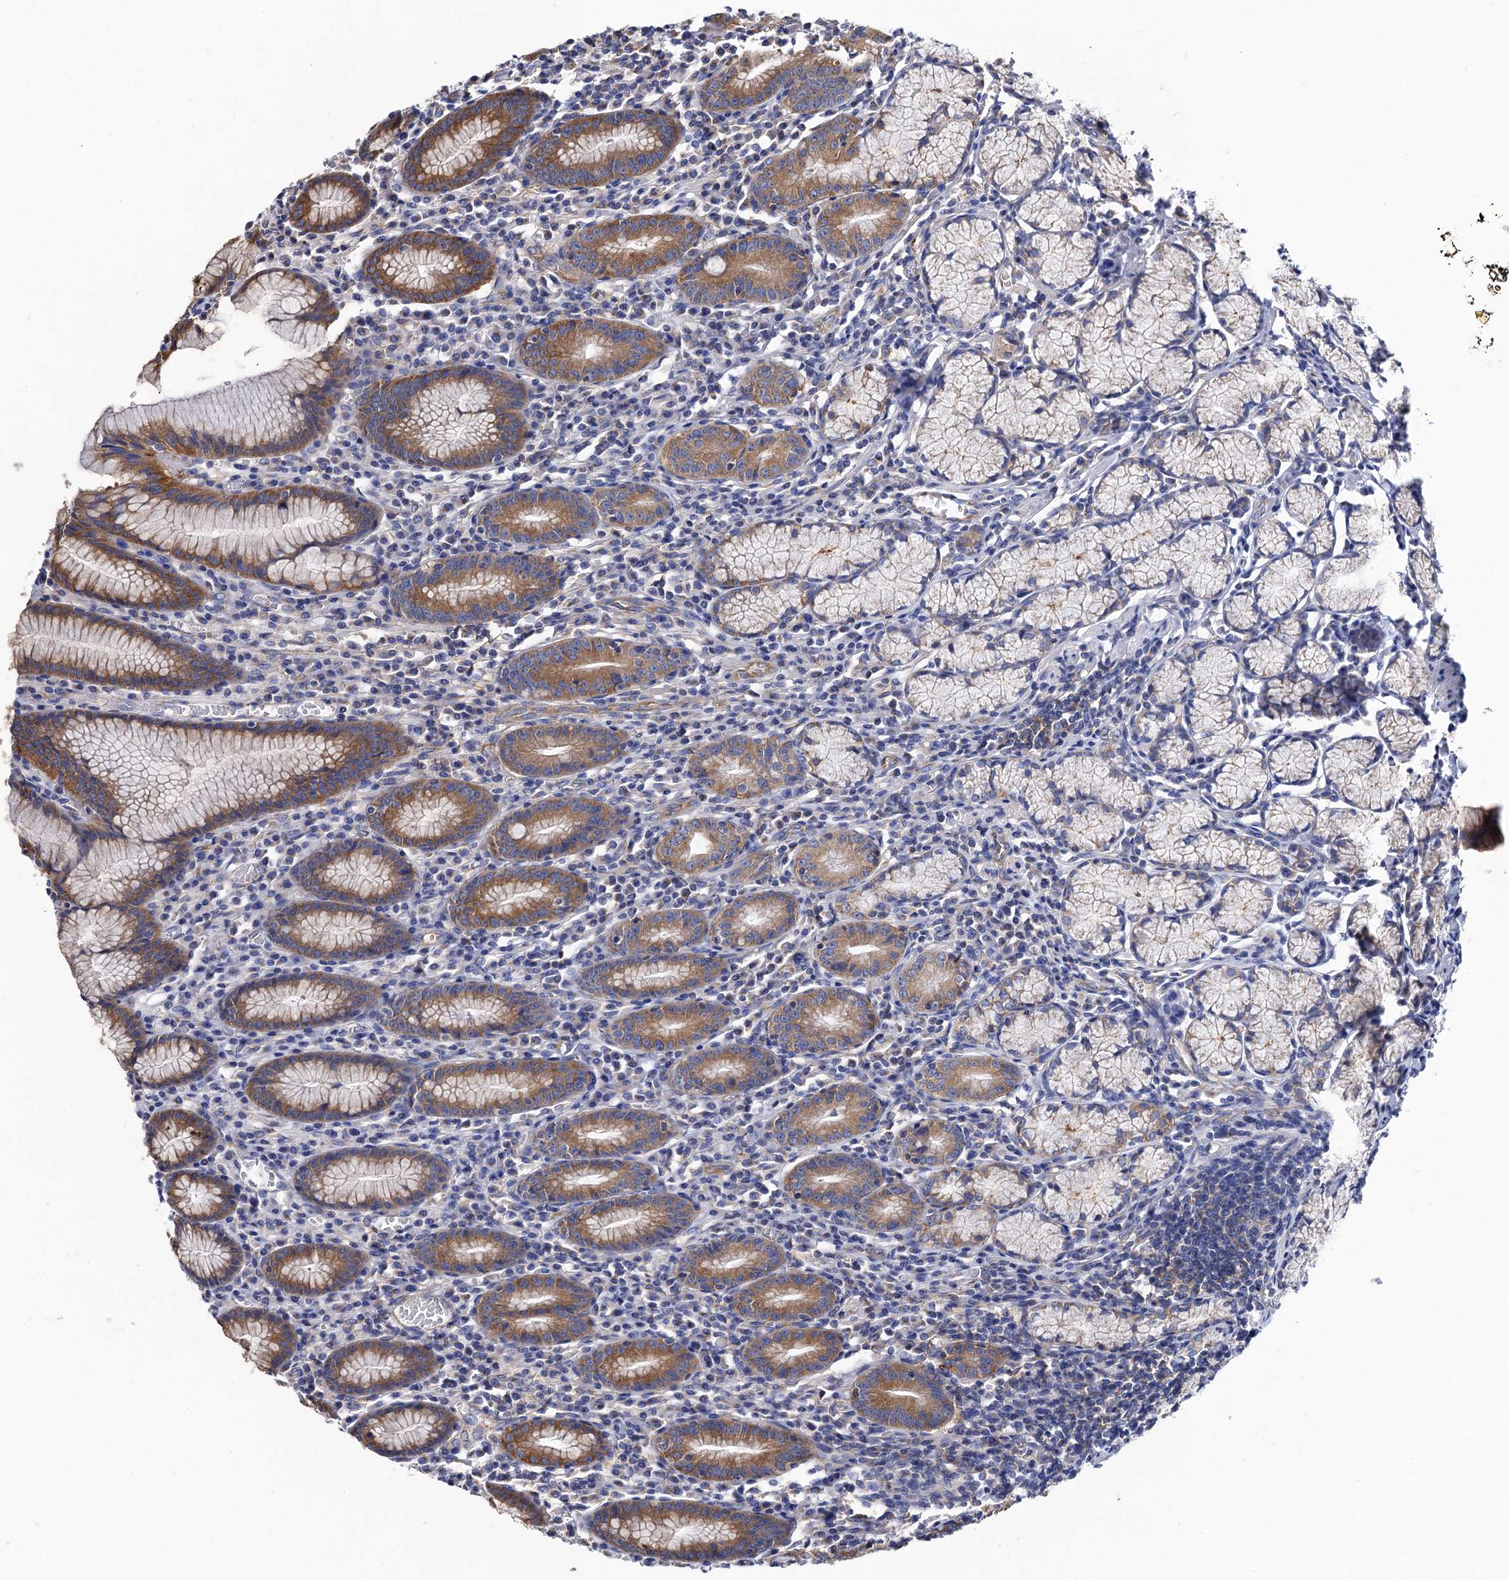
{"staining": {"intensity": "moderate", "quantity": ">75%", "location": "cytoplasmic/membranous"}, "tissue": "stomach", "cell_type": "Glandular cells", "image_type": "normal", "snomed": [{"axis": "morphology", "description": "Normal tissue, NOS"}, {"axis": "topography", "description": "Stomach"}], "caption": "Immunohistochemistry (IHC) (DAB) staining of benign human stomach exhibits moderate cytoplasmic/membranous protein positivity in about >75% of glandular cells.", "gene": "DYDC1", "patient": {"sex": "male", "age": 55}}